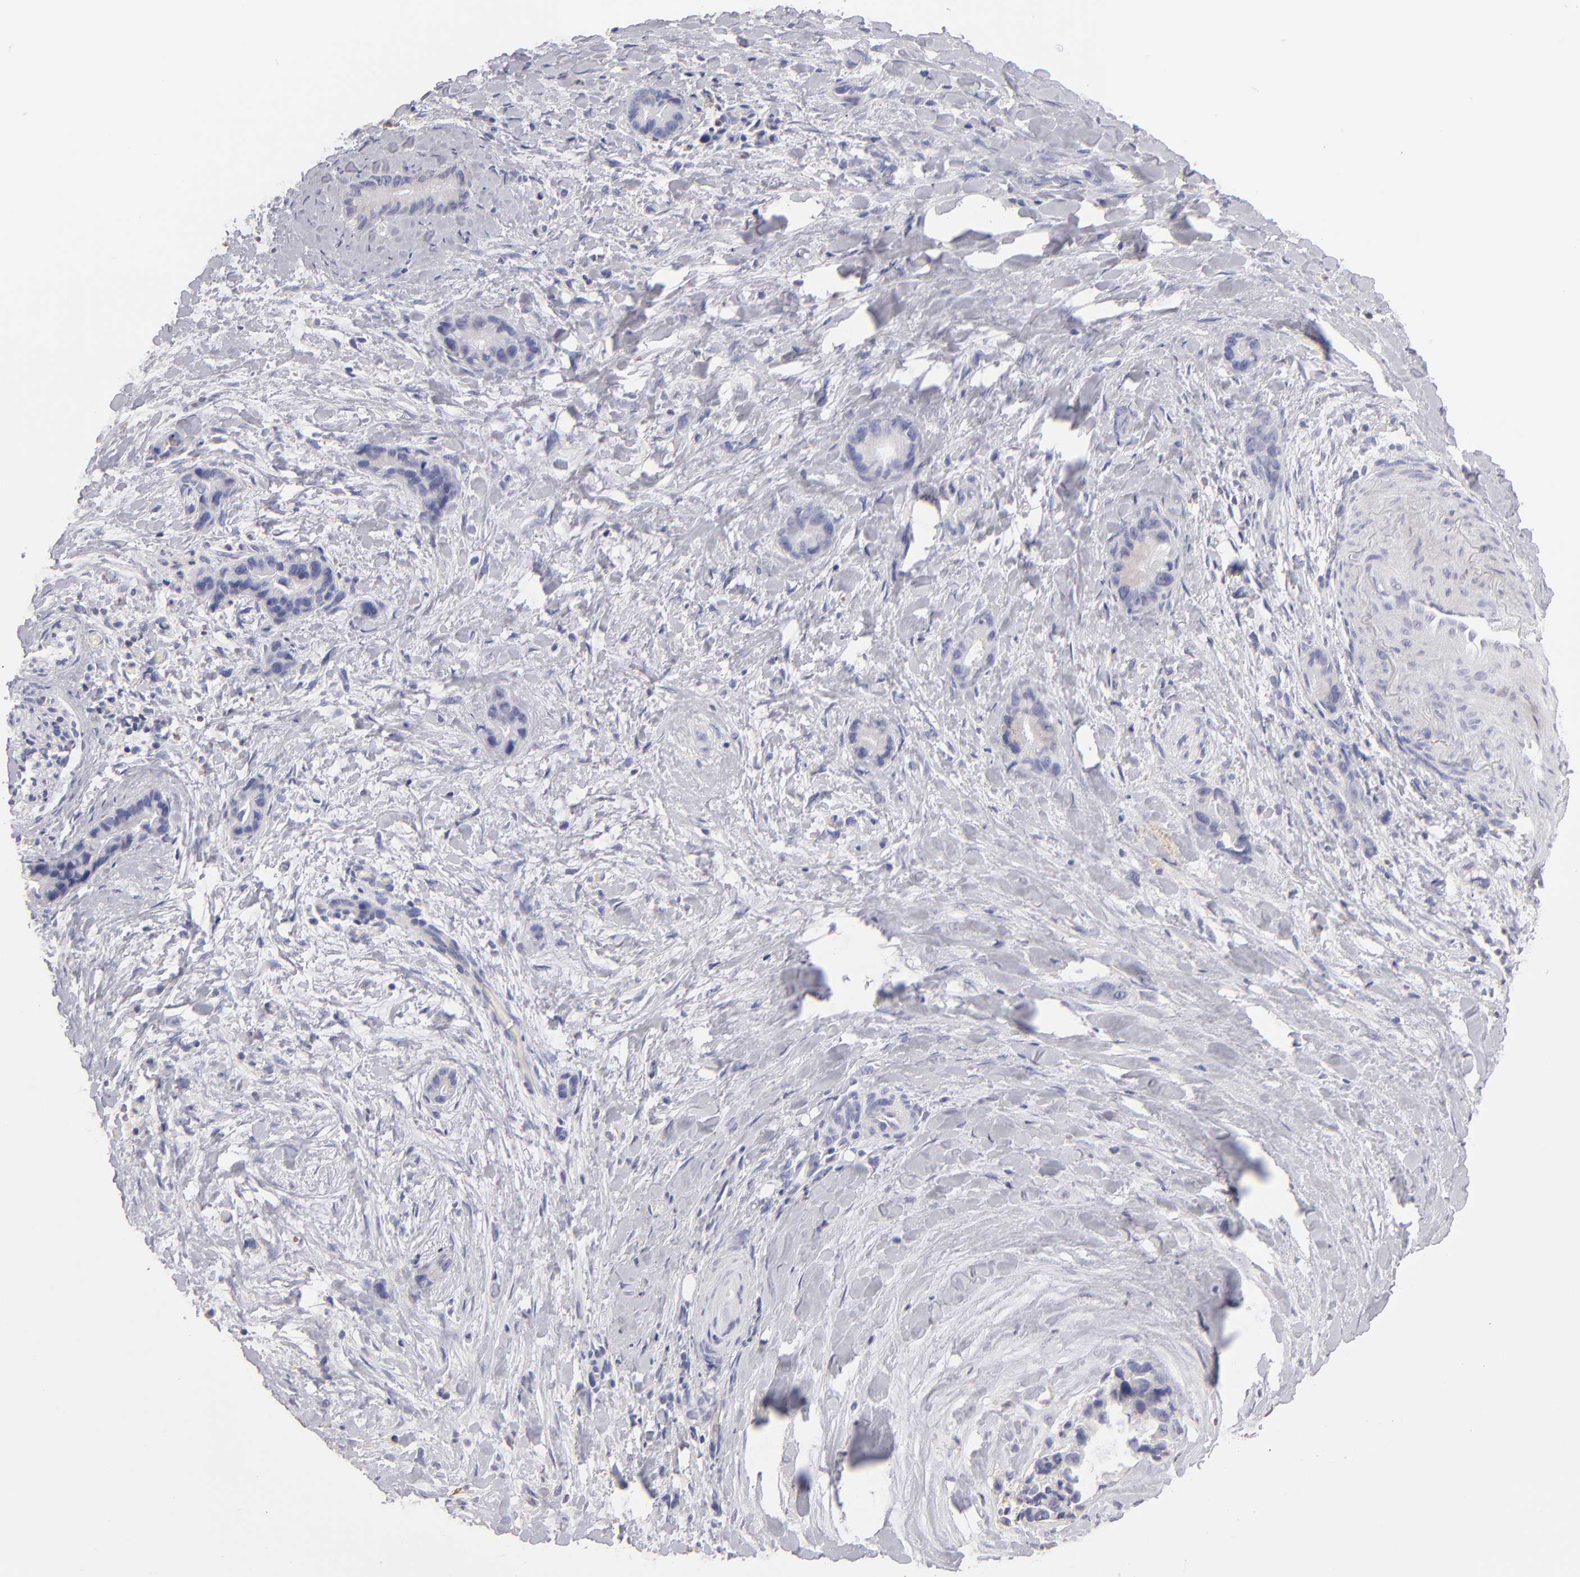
{"staining": {"intensity": "negative", "quantity": "none", "location": "none"}, "tissue": "liver cancer", "cell_type": "Tumor cells", "image_type": "cancer", "snomed": [{"axis": "morphology", "description": "Cholangiocarcinoma"}, {"axis": "topography", "description": "Liver"}], "caption": "Liver cancer (cholangiocarcinoma) stained for a protein using immunohistochemistry shows no staining tumor cells.", "gene": "ABCB1", "patient": {"sex": "female", "age": 55}}